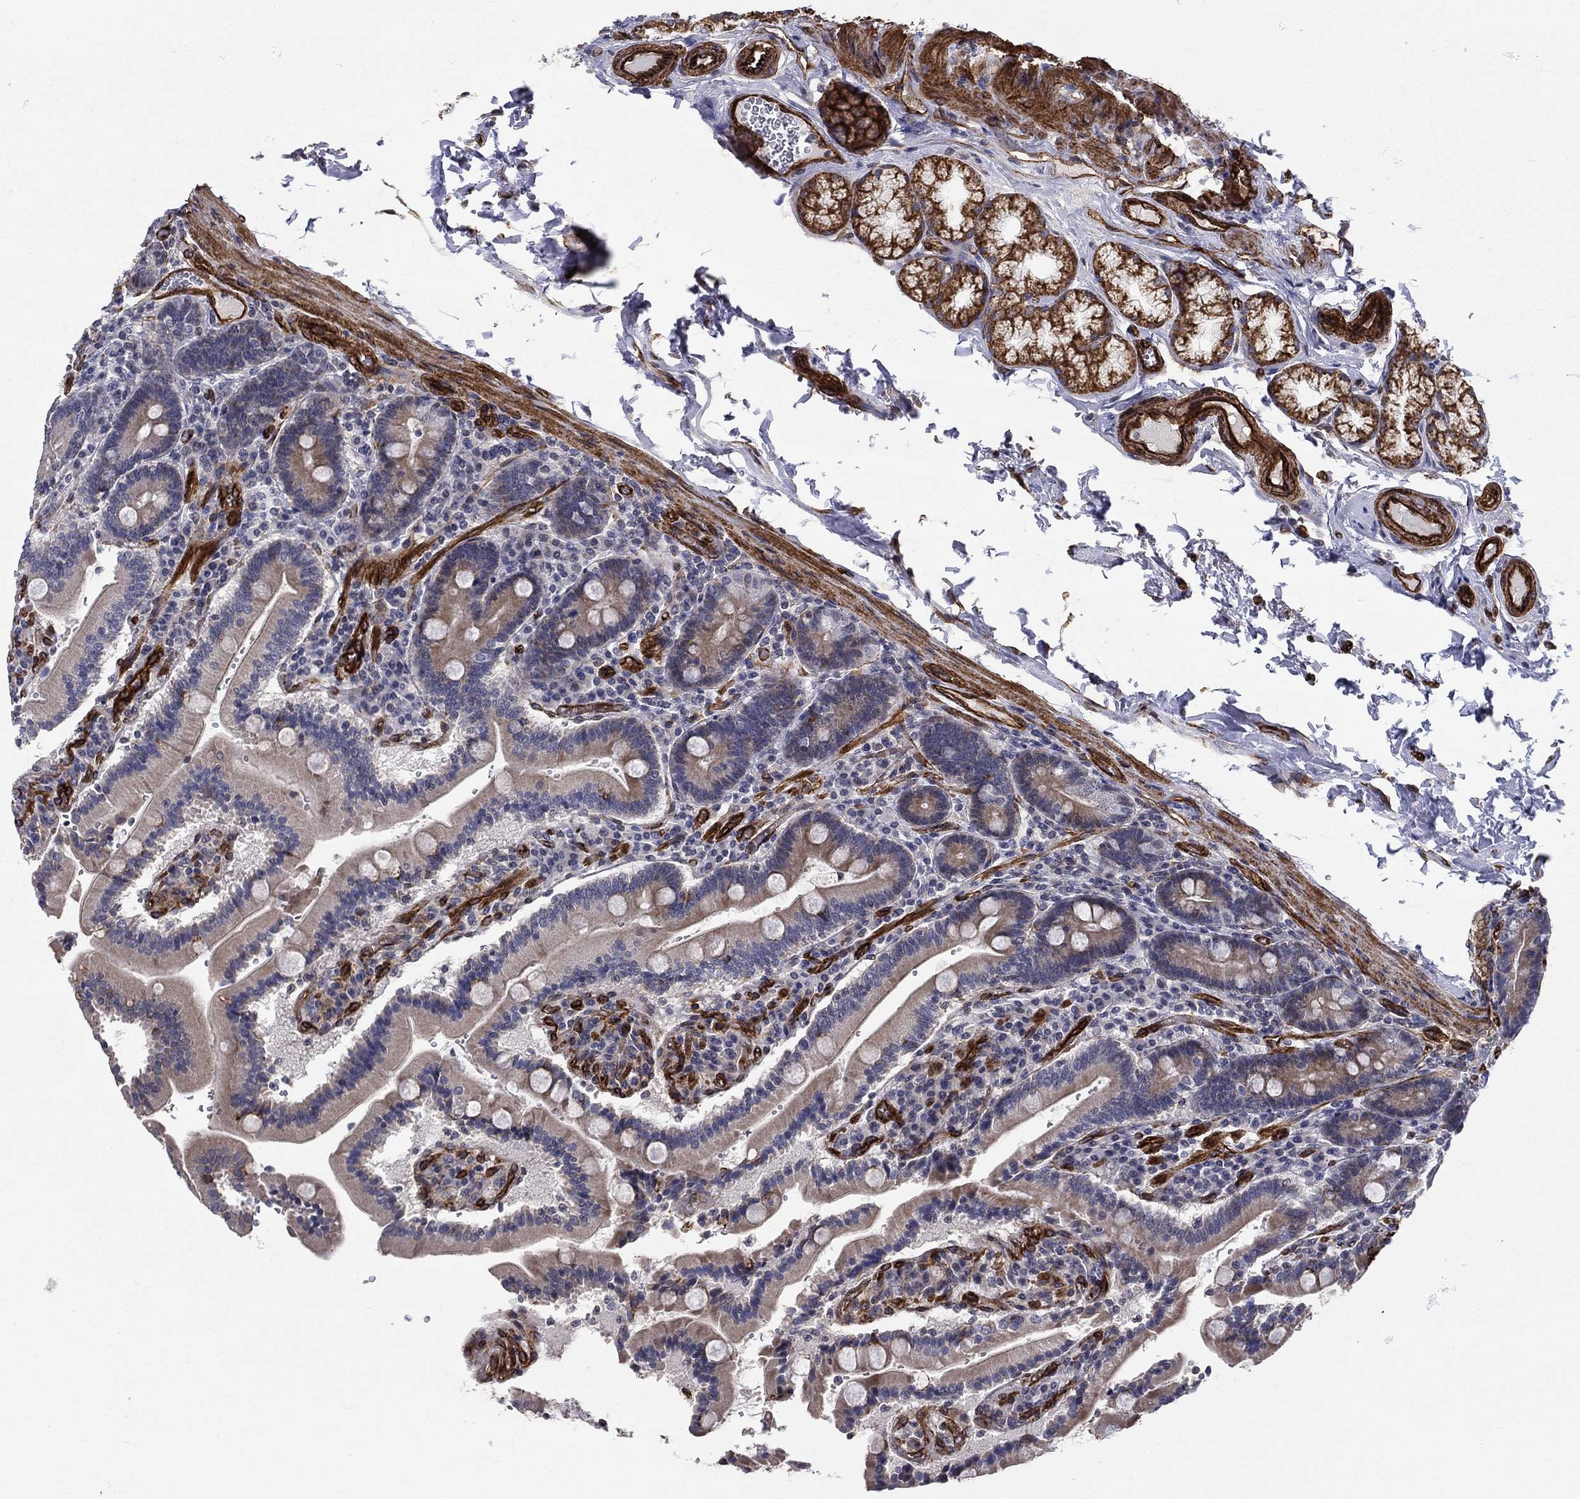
{"staining": {"intensity": "moderate", "quantity": "<25%", "location": "cytoplasmic/membranous"}, "tissue": "duodenum", "cell_type": "Glandular cells", "image_type": "normal", "snomed": [{"axis": "morphology", "description": "Normal tissue, NOS"}, {"axis": "topography", "description": "Duodenum"}], "caption": "Immunohistochemical staining of unremarkable human duodenum exhibits moderate cytoplasmic/membranous protein expression in about <25% of glandular cells.", "gene": "SYNC", "patient": {"sex": "female", "age": 62}}